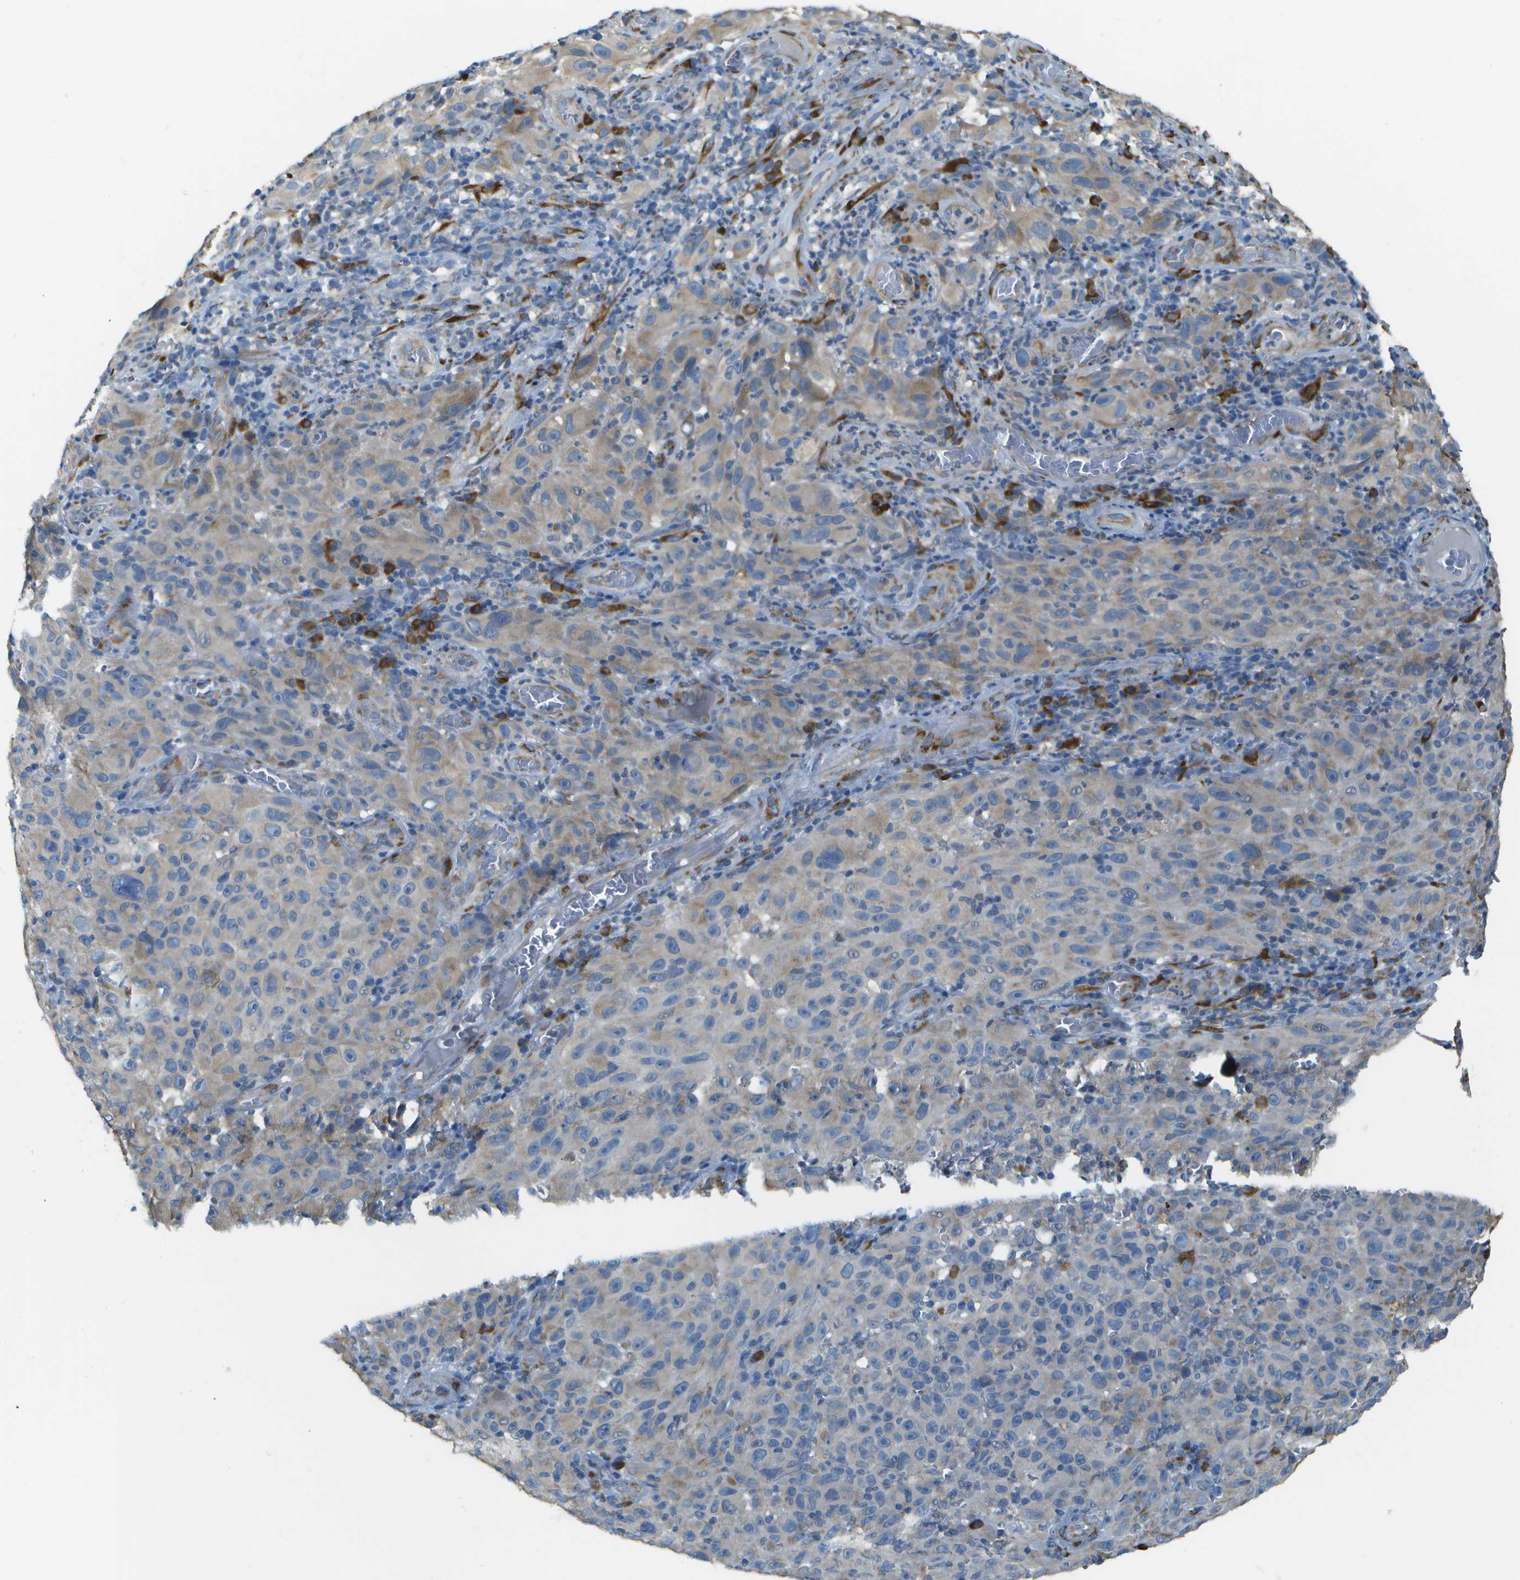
{"staining": {"intensity": "weak", "quantity": ">75%", "location": "cytoplasmic/membranous"}, "tissue": "melanoma", "cell_type": "Tumor cells", "image_type": "cancer", "snomed": [{"axis": "morphology", "description": "Malignant melanoma, NOS"}, {"axis": "topography", "description": "Skin"}], "caption": "Malignant melanoma was stained to show a protein in brown. There is low levels of weak cytoplasmic/membranous expression in approximately >75% of tumor cells.", "gene": "KCTD3", "patient": {"sex": "female", "age": 82}}